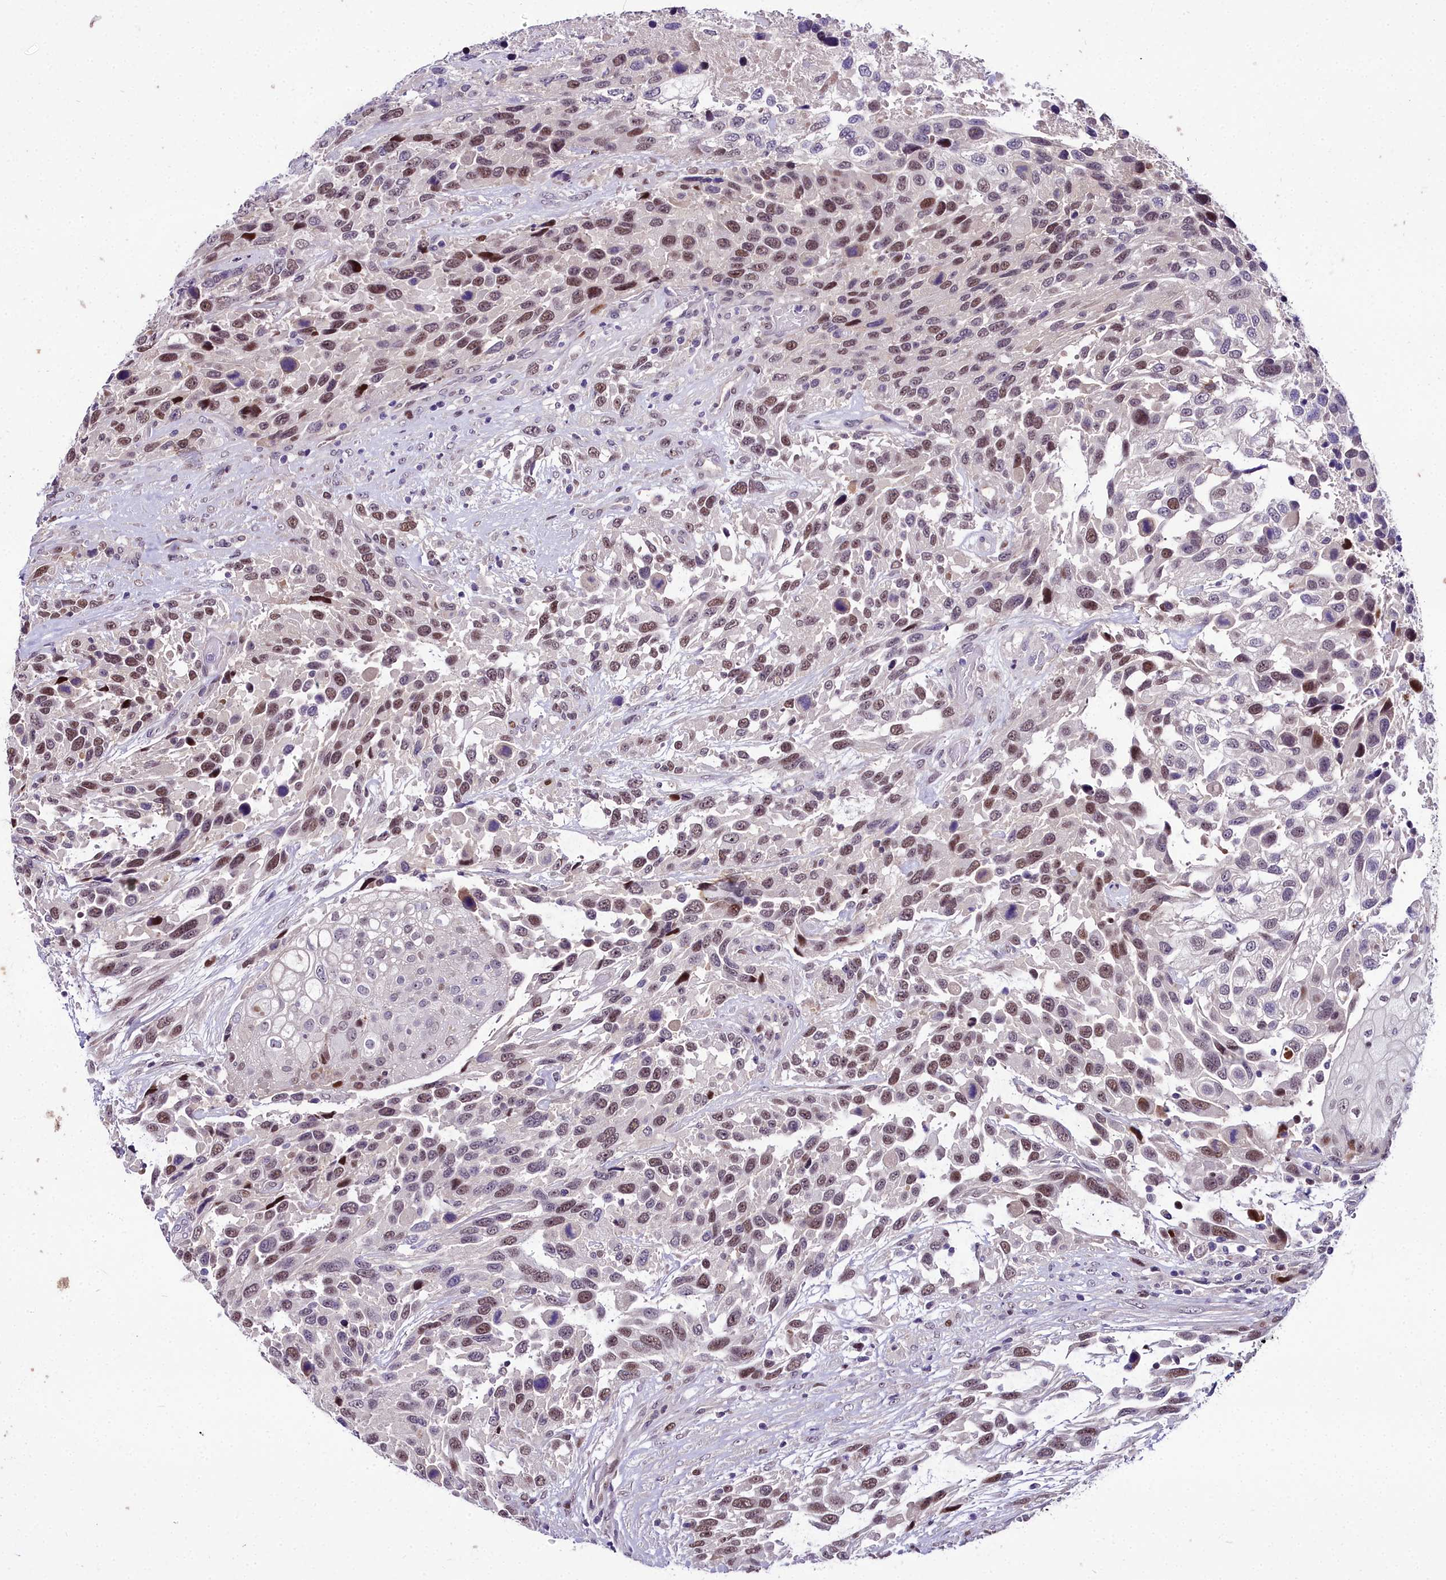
{"staining": {"intensity": "moderate", "quantity": ">75%", "location": "nuclear"}, "tissue": "urothelial cancer", "cell_type": "Tumor cells", "image_type": "cancer", "snomed": [{"axis": "morphology", "description": "Urothelial carcinoma, High grade"}, {"axis": "topography", "description": "Urinary bladder"}], "caption": "Immunohistochemistry (IHC) of urothelial carcinoma (high-grade) displays medium levels of moderate nuclear expression in approximately >75% of tumor cells.", "gene": "TRIML2", "patient": {"sex": "female", "age": 70}}